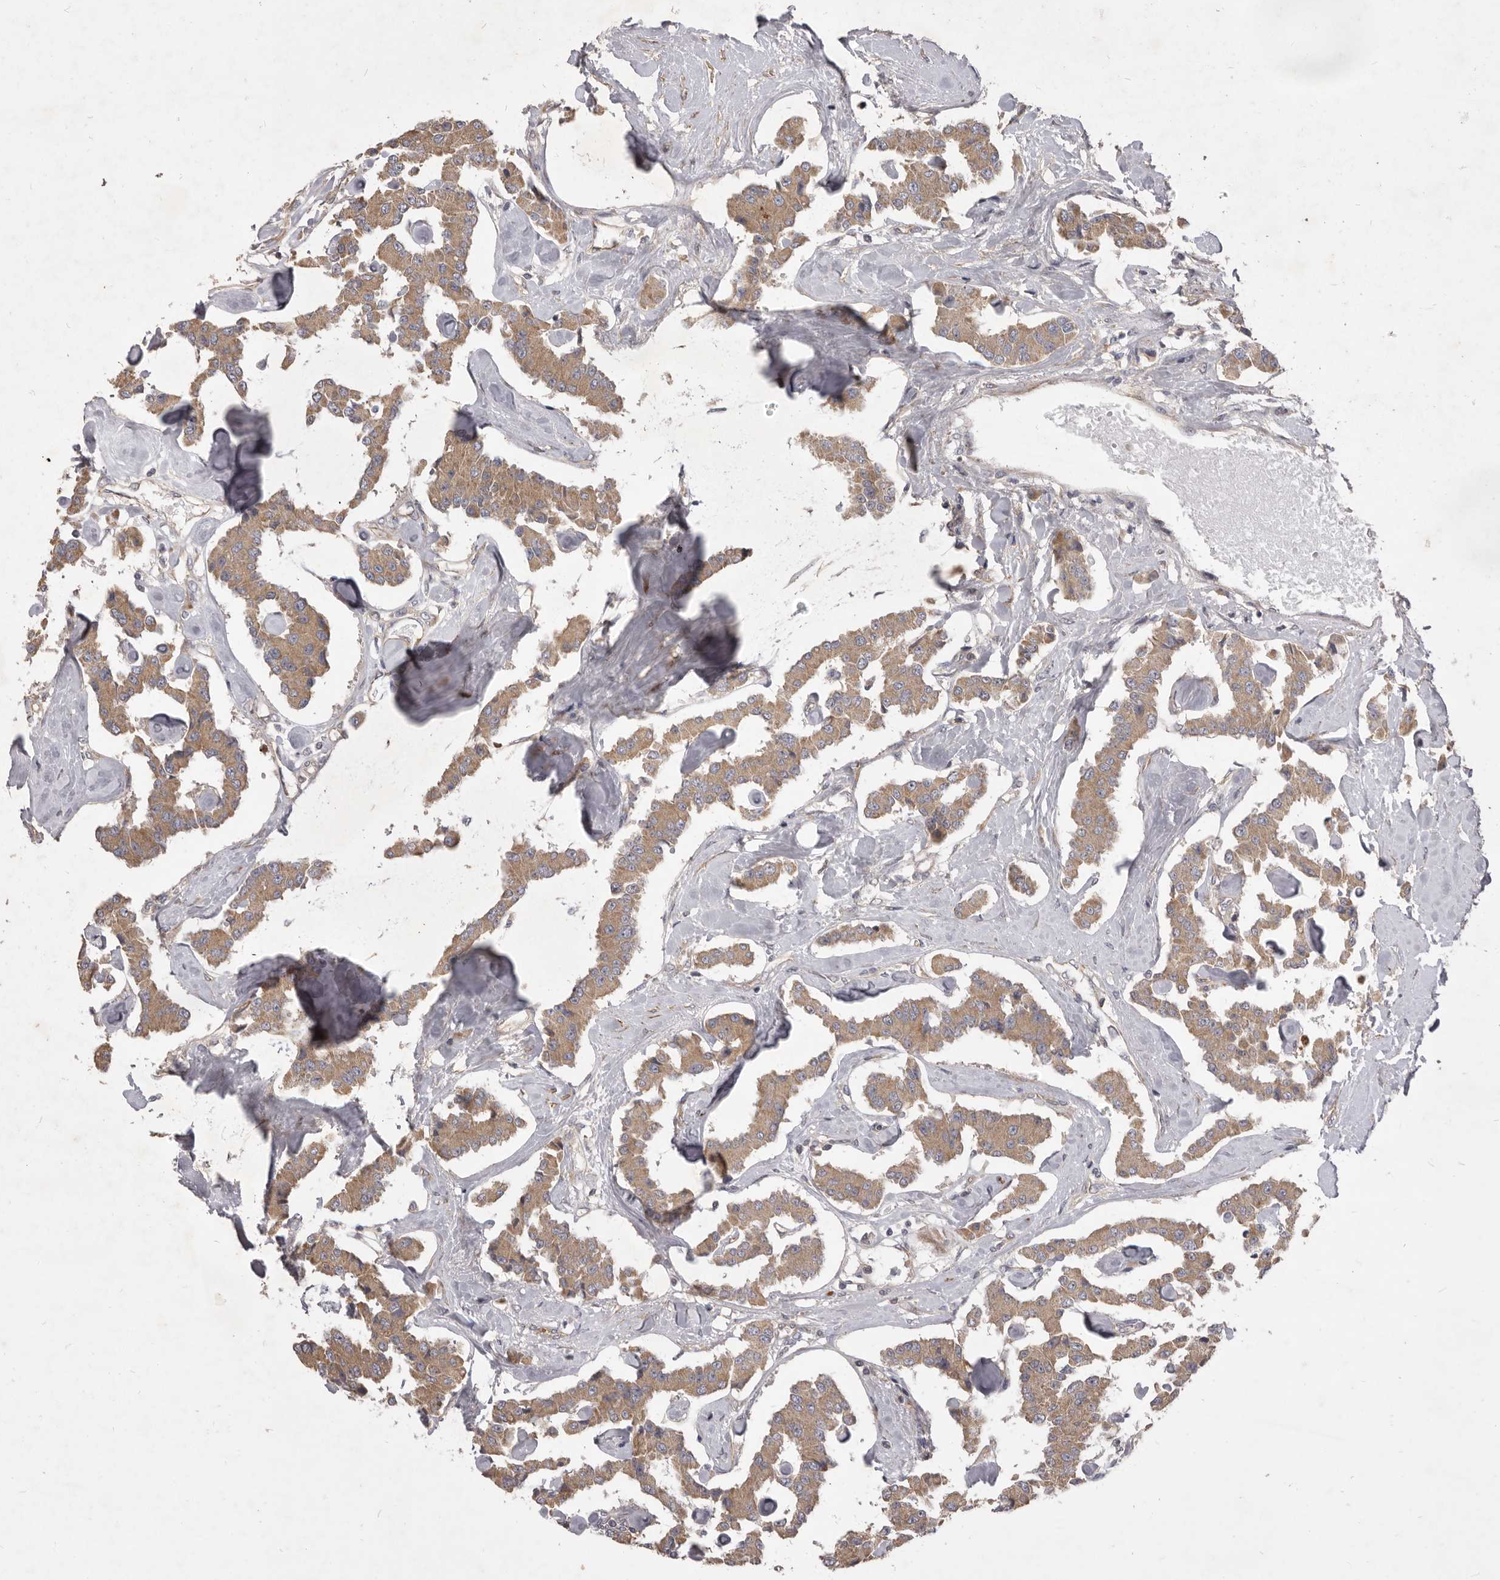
{"staining": {"intensity": "weak", "quantity": ">75%", "location": "cytoplasmic/membranous"}, "tissue": "carcinoid", "cell_type": "Tumor cells", "image_type": "cancer", "snomed": [{"axis": "morphology", "description": "Carcinoid, malignant, NOS"}, {"axis": "topography", "description": "Pancreas"}], "caption": "A brown stain shows weak cytoplasmic/membranous positivity of a protein in carcinoid tumor cells. The staining is performed using DAB brown chromogen to label protein expression. The nuclei are counter-stained blue using hematoxylin.", "gene": "VPS45", "patient": {"sex": "male", "age": 41}}